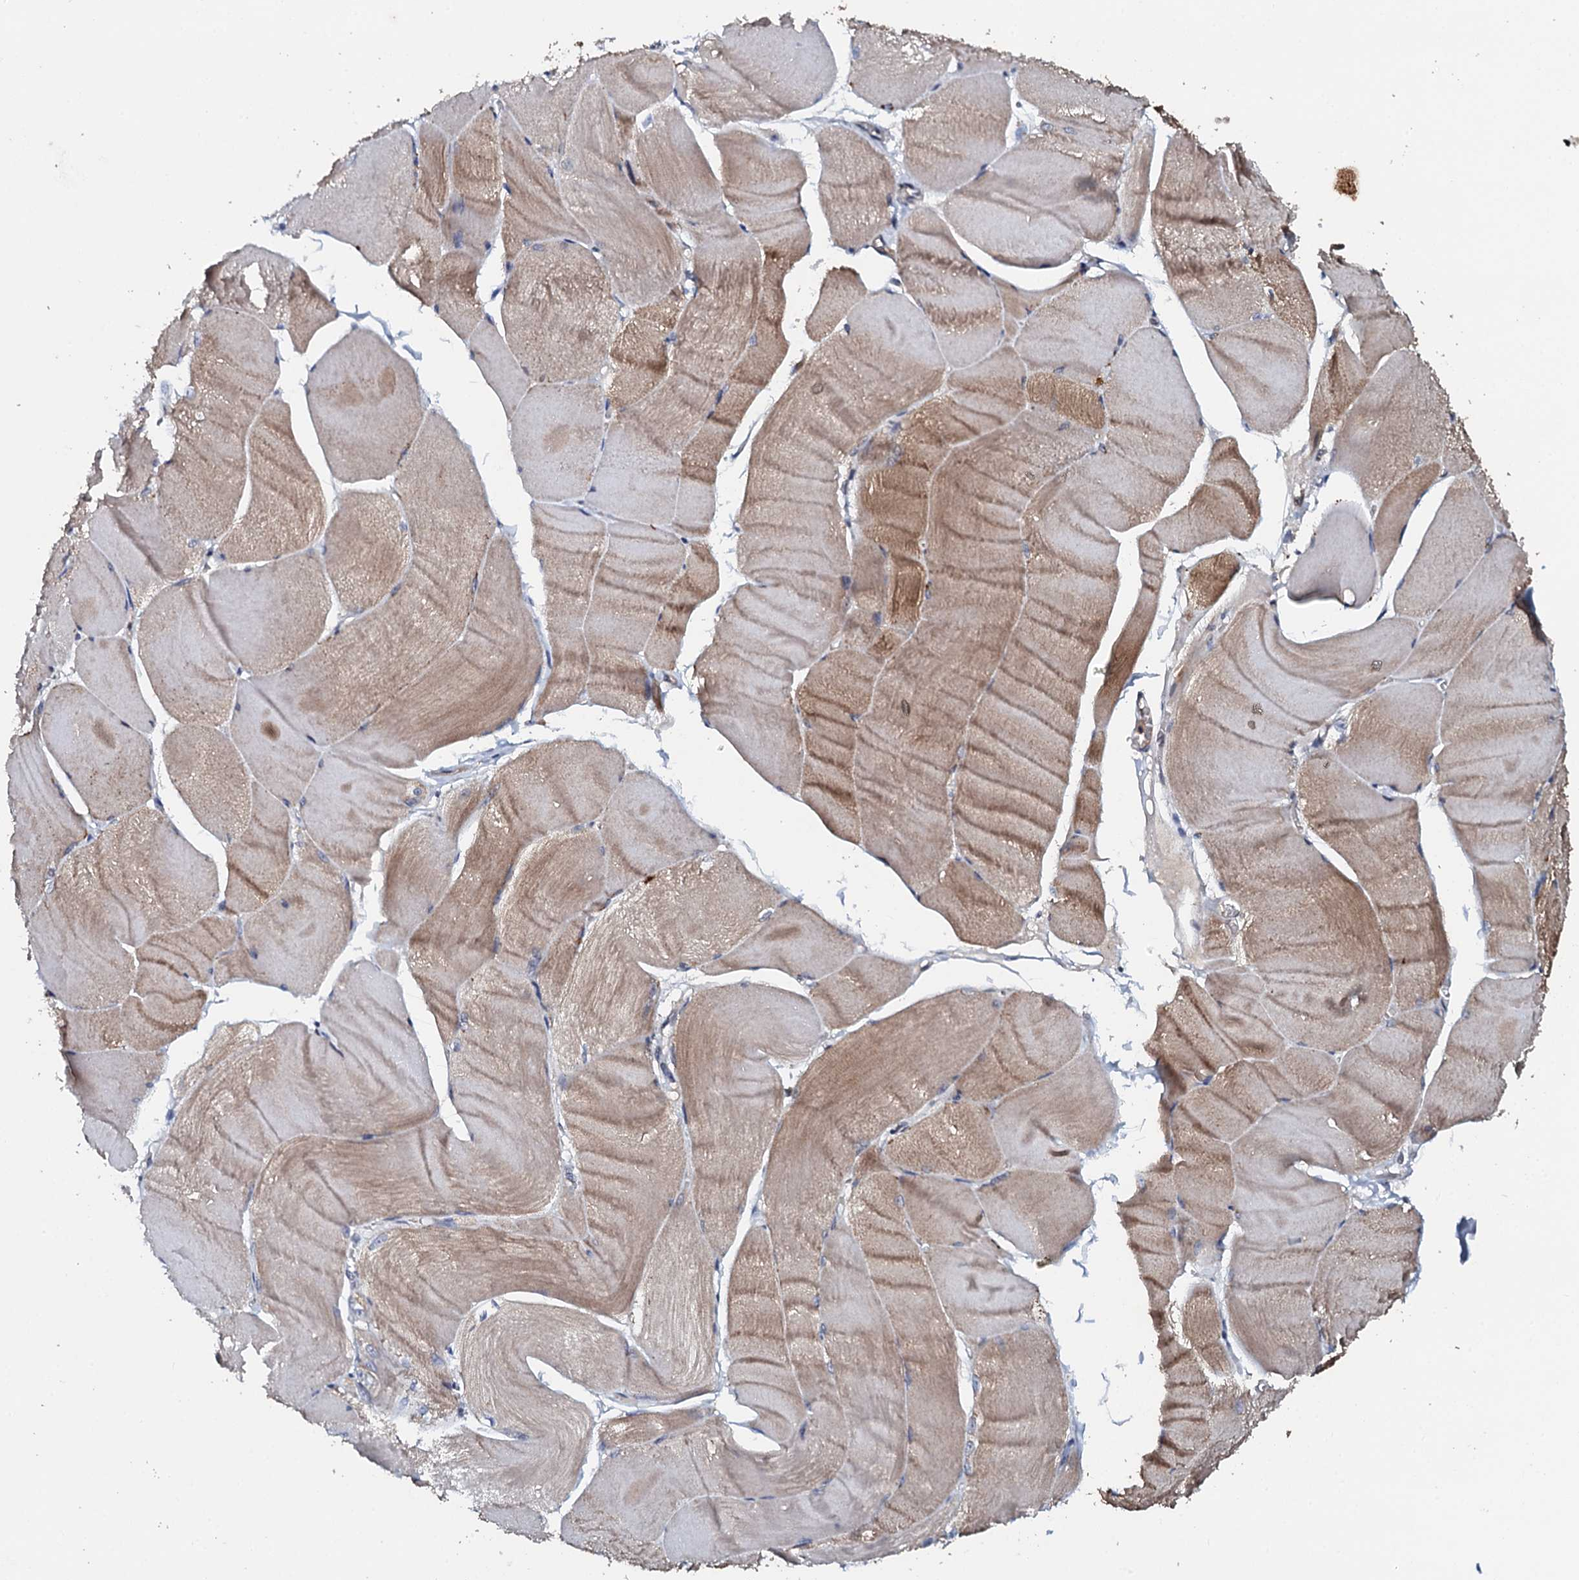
{"staining": {"intensity": "moderate", "quantity": "25%-75%", "location": "cytoplasmic/membranous"}, "tissue": "skeletal muscle", "cell_type": "Myocytes", "image_type": "normal", "snomed": [{"axis": "morphology", "description": "Normal tissue, NOS"}, {"axis": "morphology", "description": "Basal cell carcinoma"}, {"axis": "topography", "description": "Skeletal muscle"}], "caption": "High-power microscopy captured an immunohistochemistry image of benign skeletal muscle, revealing moderate cytoplasmic/membranous staining in about 25%-75% of myocytes.", "gene": "SLC37A4", "patient": {"sex": "female", "age": 64}}